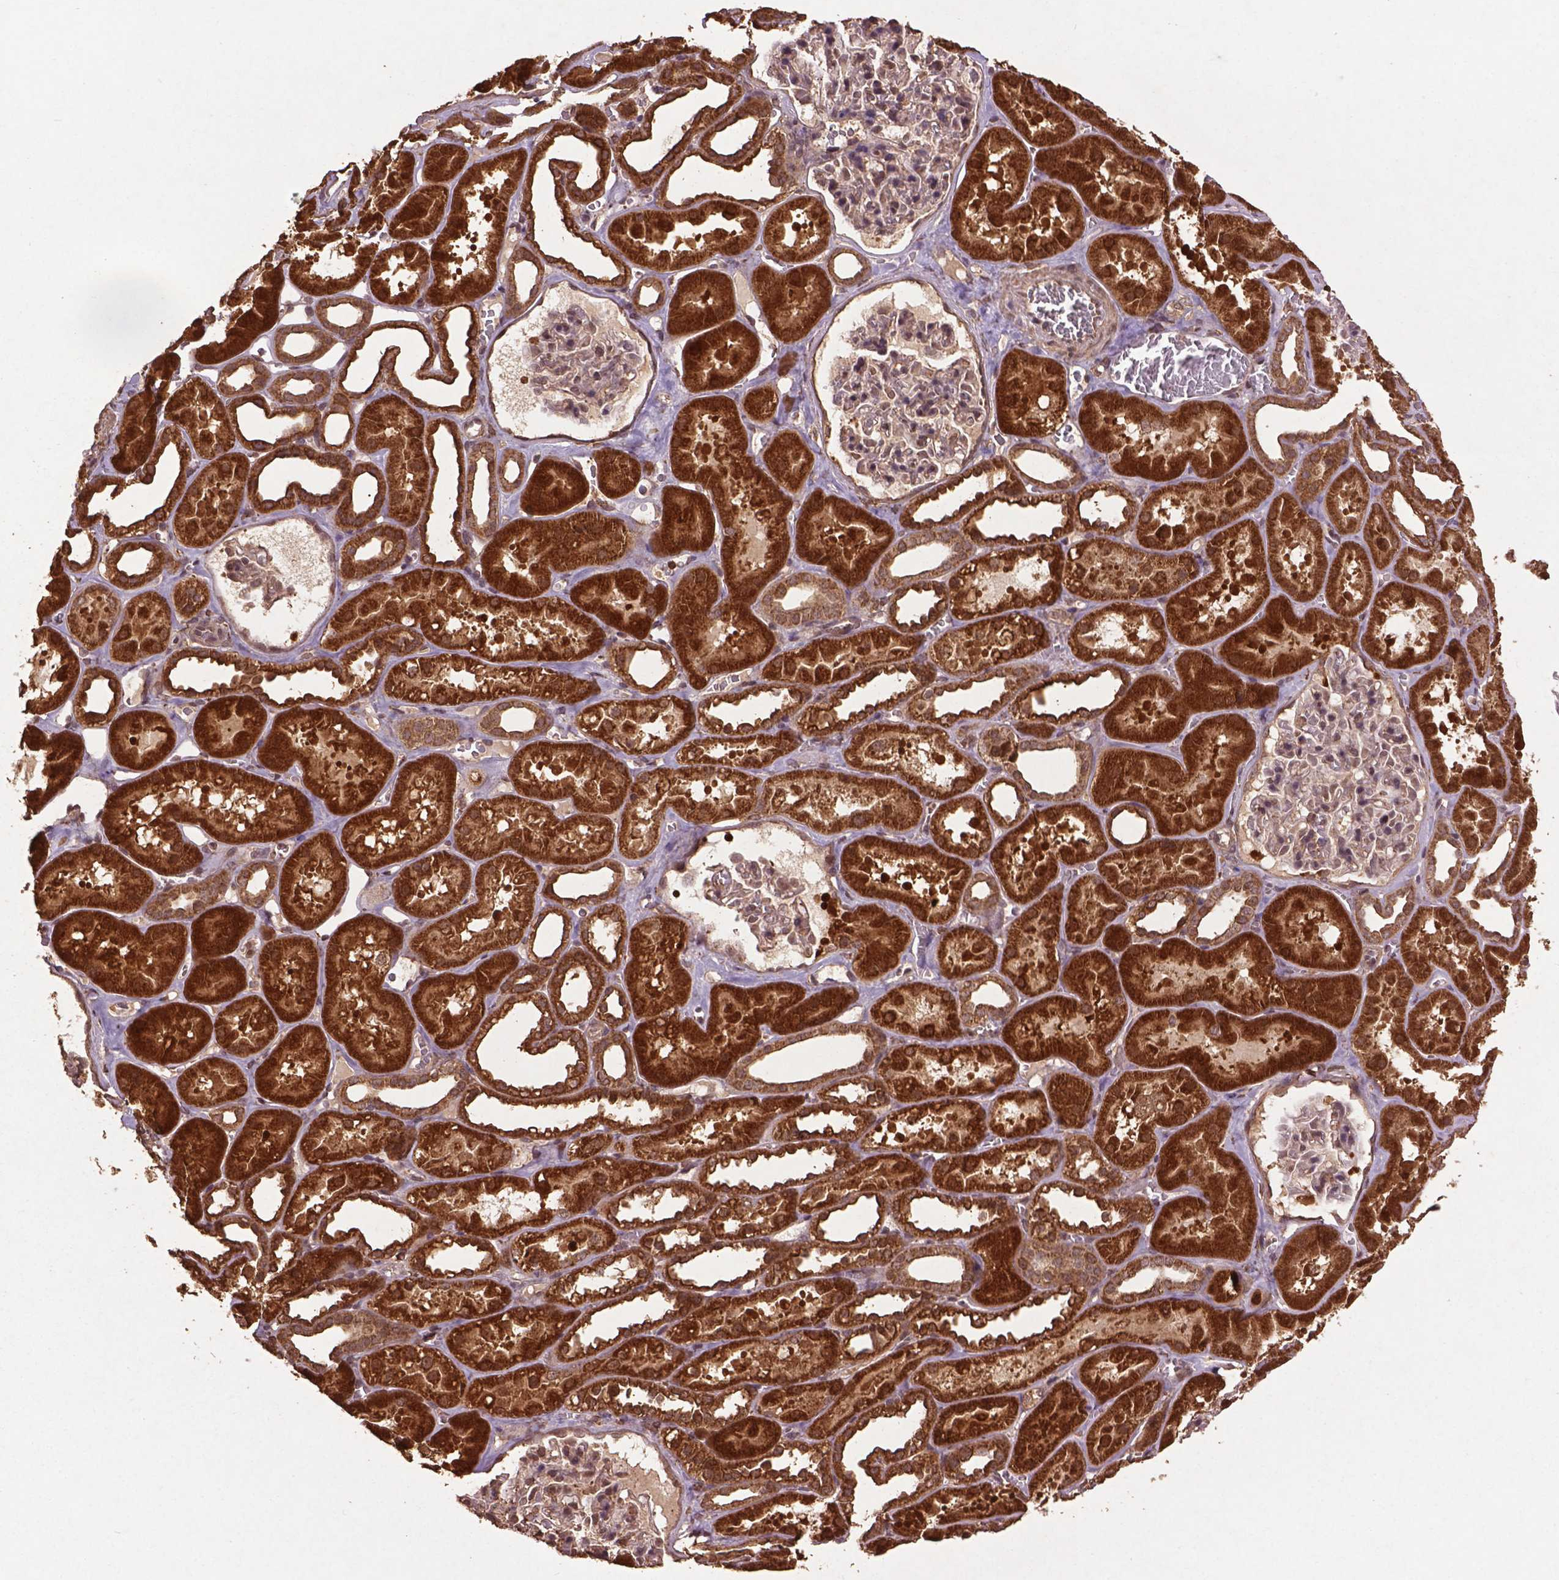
{"staining": {"intensity": "moderate", "quantity": "<25%", "location": "cytoplasmic/membranous,nuclear"}, "tissue": "kidney", "cell_type": "Cells in glomeruli", "image_type": "normal", "snomed": [{"axis": "morphology", "description": "Normal tissue, NOS"}, {"axis": "topography", "description": "Kidney"}], "caption": "This image shows normal kidney stained with immunohistochemistry to label a protein in brown. The cytoplasmic/membranous,nuclear of cells in glomeruli show moderate positivity for the protein. Nuclei are counter-stained blue.", "gene": "BABAM1", "patient": {"sex": "female", "age": 41}}